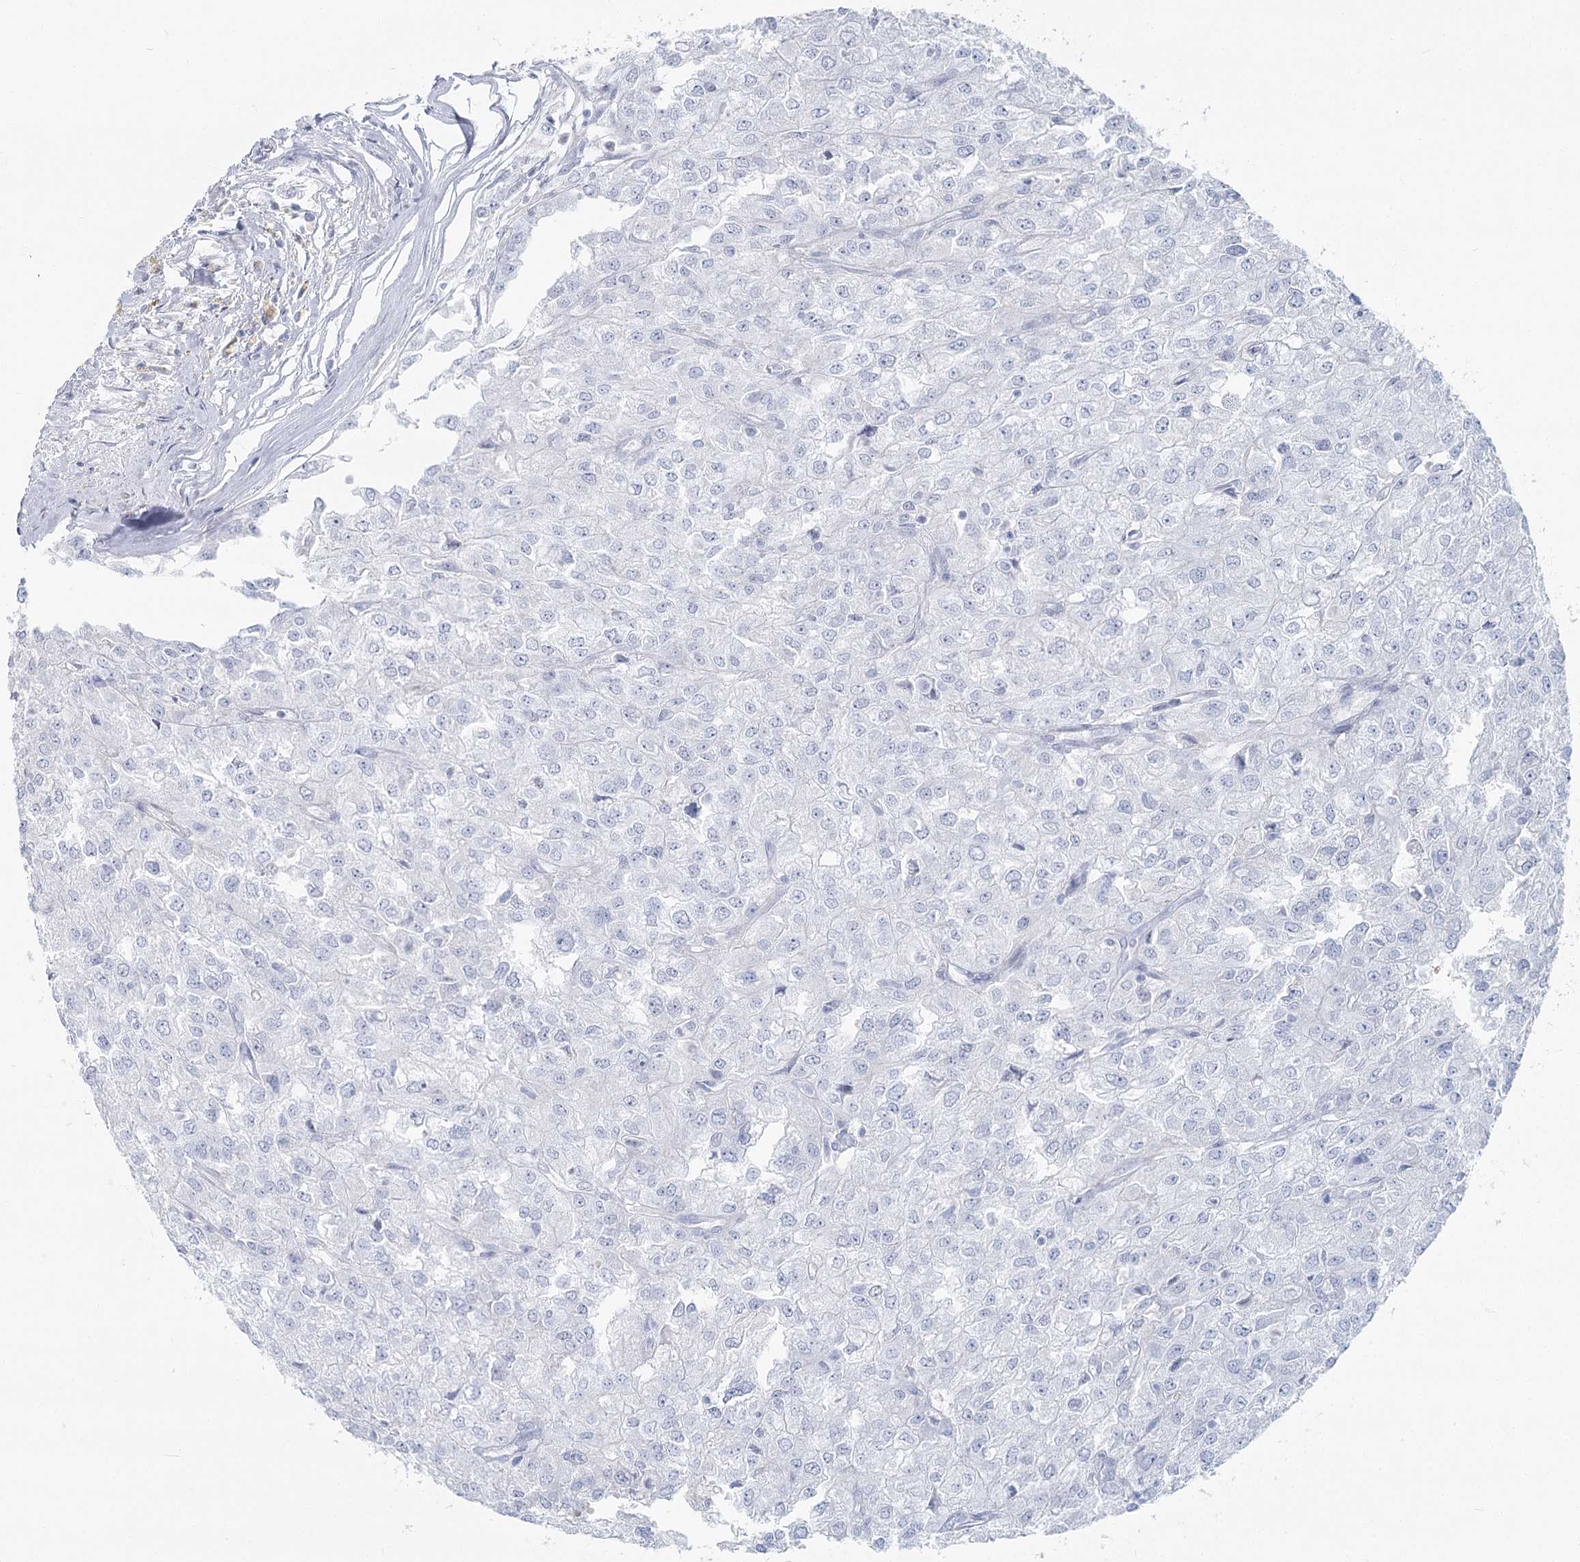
{"staining": {"intensity": "negative", "quantity": "none", "location": "none"}, "tissue": "renal cancer", "cell_type": "Tumor cells", "image_type": "cancer", "snomed": [{"axis": "morphology", "description": "Adenocarcinoma, NOS"}, {"axis": "topography", "description": "Kidney"}], "caption": "Tumor cells show no significant positivity in renal adenocarcinoma. The staining was performed using DAB (3,3'-diaminobenzidine) to visualize the protein expression in brown, while the nuclei were stained in blue with hematoxylin (Magnification: 20x).", "gene": "IFIT5", "patient": {"sex": "female", "age": 54}}